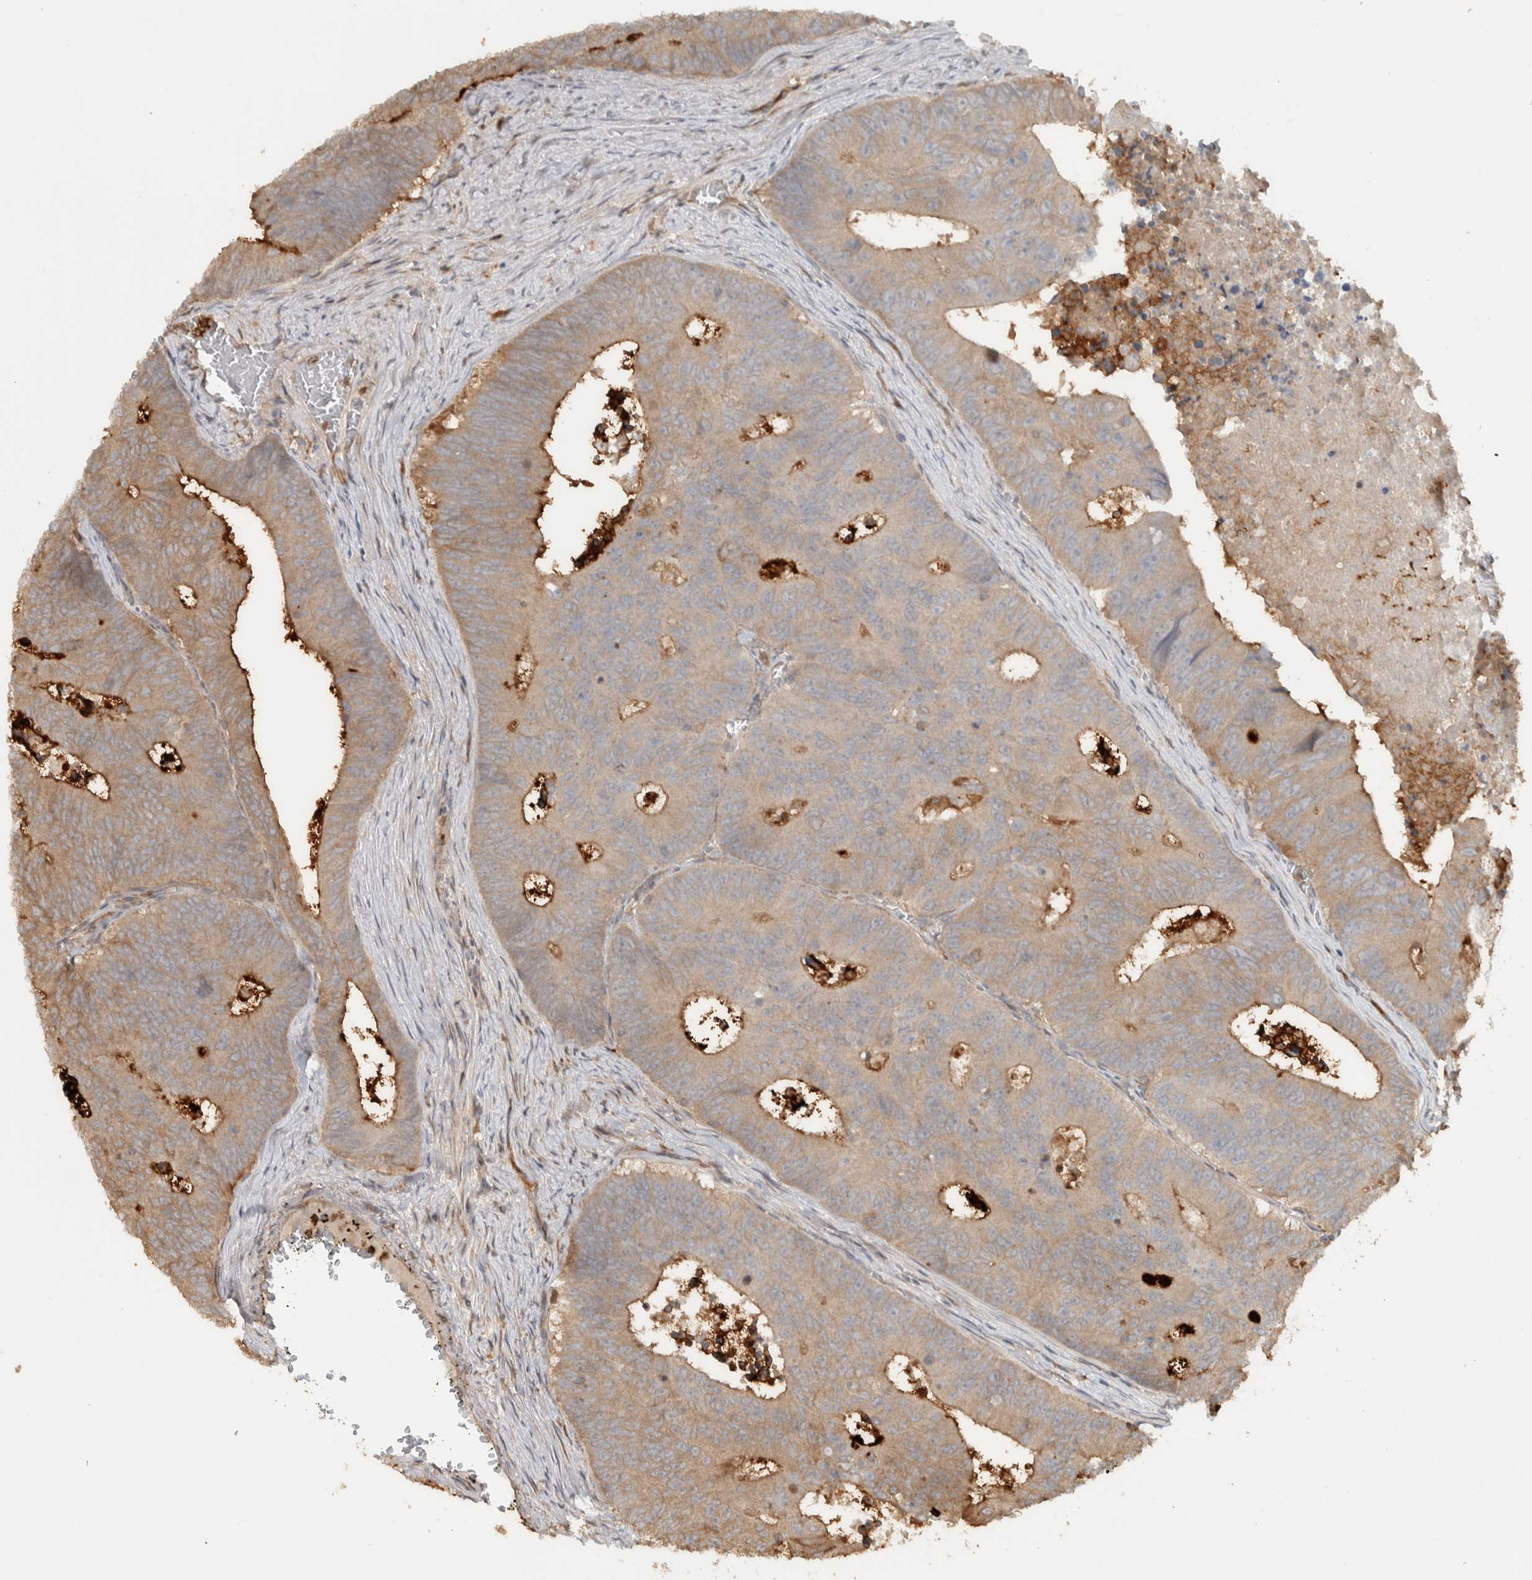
{"staining": {"intensity": "moderate", "quantity": ">75%", "location": "cytoplasmic/membranous"}, "tissue": "colorectal cancer", "cell_type": "Tumor cells", "image_type": "cancer", "snomed": [{"axis": "morphology", "description": "Adenocarcinoma, NOS"}, {"axis": "topography", "description": "Colon"}], "caption": "Immunohistochemistry (IHC) micrograph of neoplastic tissue: human adenocarcinoma (colorectal) stained using IHC demonstrates medium levels of moderate protein expression localized specifically in the cytoplasmic/membranous of tumor cells, appearing as a cytoplasmic/membranous brown color.", "gene": "CNTROB", "patient": {"sex": "male", "age": 87}}